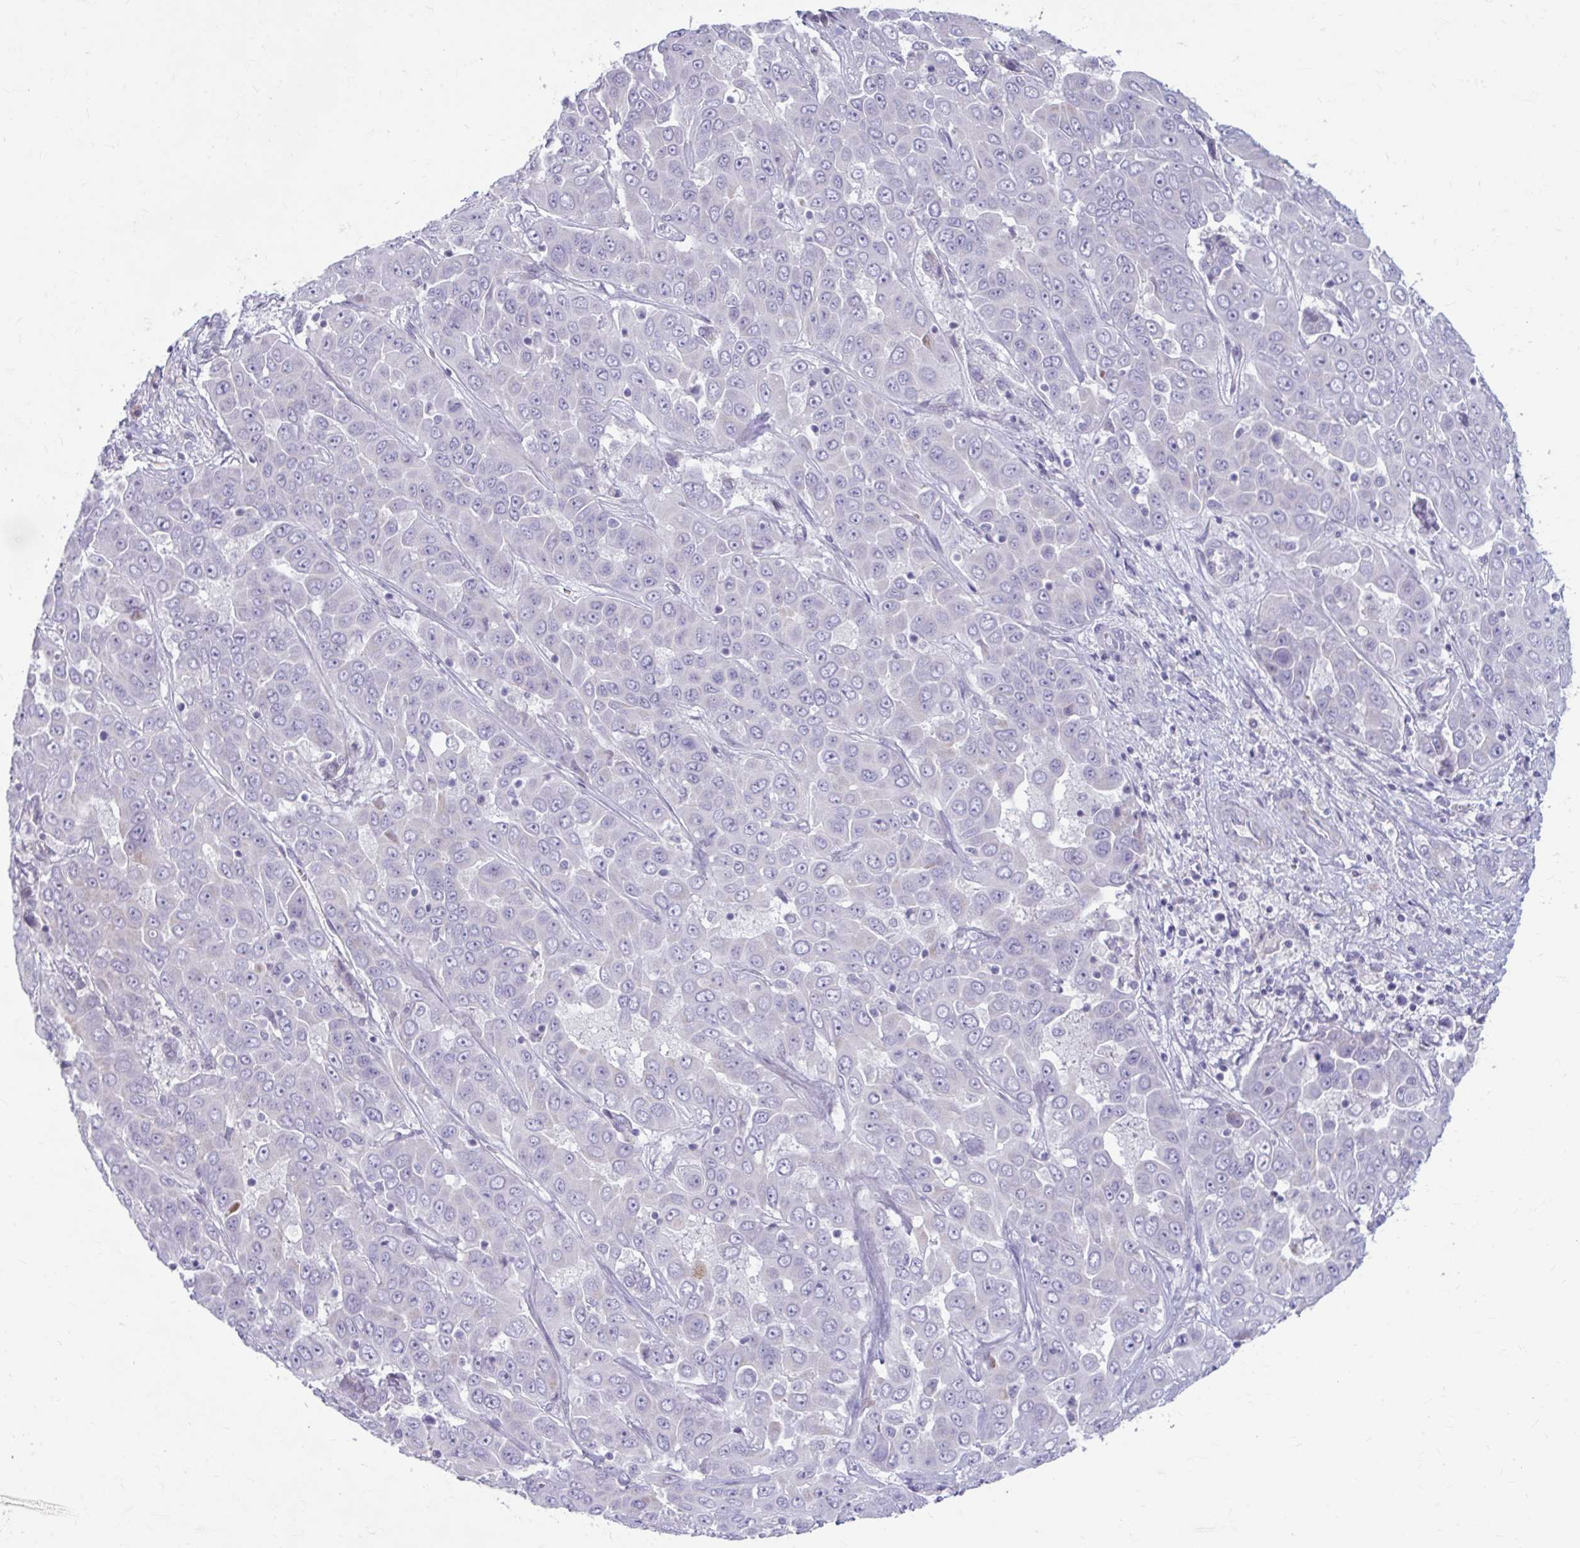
{"staining": {"intensity": "negative", "quantity": "none", "location": "none"}, "tissue": "liver cancer", "cell_type": "Tumor cells", "image_type": "cancer", "snomed": [{"axis": "morphology", "description": "Cholangiocarcinoma"}, {"axis": "topography", "description": "Liver"}], "caption": "Human liver cholangiocarcinoma stained for a protein using immunohistochemistry (IHC) reveals no staining in tumor cells.", "gene": "MSMO1", "patient": {"sex": "female", "age": 52}}